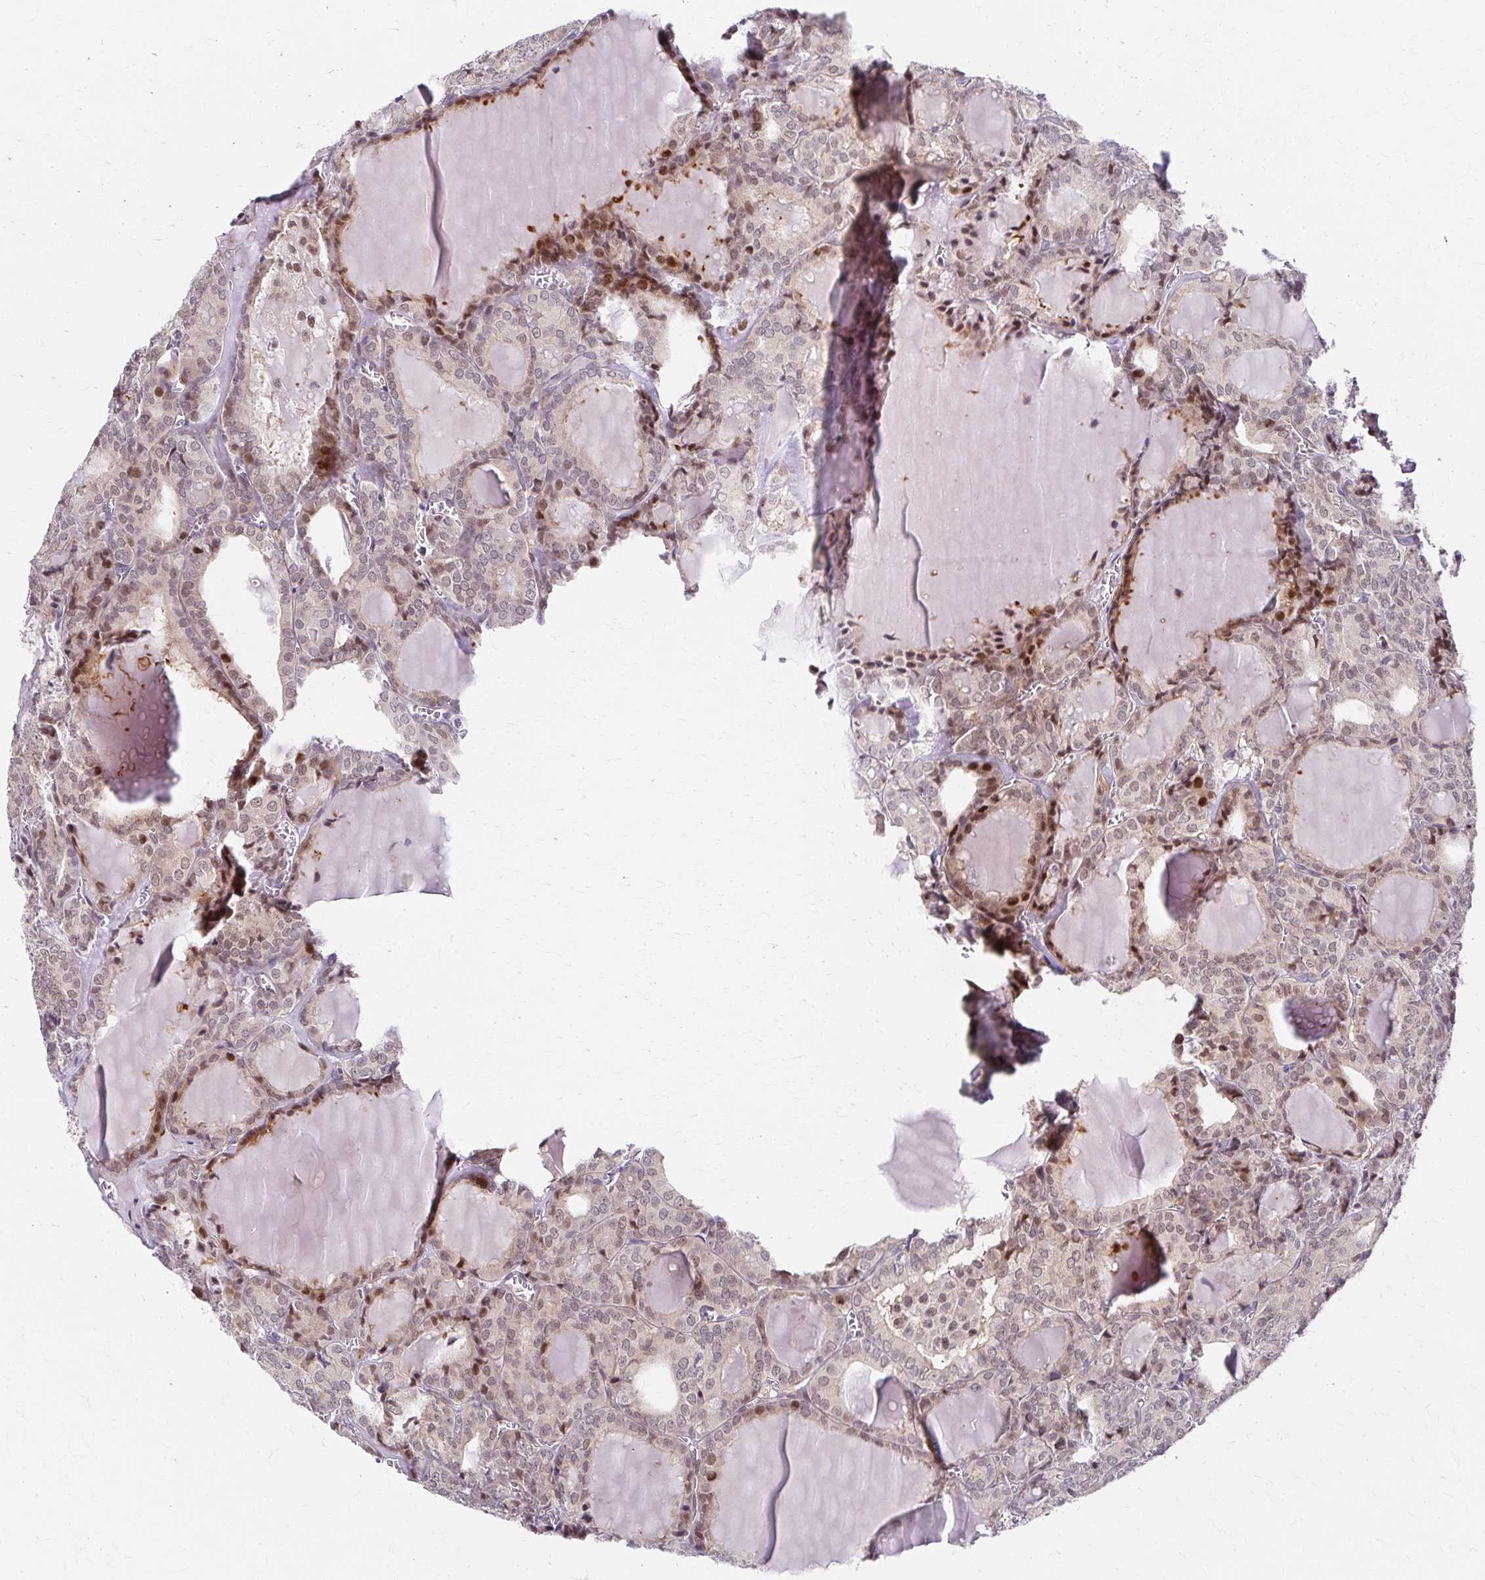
{"staining": {"intensity": "weak", "quantity": ">75%", "location": "nuclear"}, "tissue": "thyroid cancer", "cell_type": "Tumor cells", "image_type": "cancer", "snomed": [{"axis": "morphology", "description": "Follicular adenoma carcinoma, NOS"}, {"axis": "topography", "description": "Thyroid gland"}], "caption": "Tumor cells exhibit weak nuclear staining in approximately >75% of cells in thyroid cancer. (Brightfield microscopy of DAB IHC at high magnification).", "gene": "PSMD7", "patient": {"sex": "male", "age": 74}}